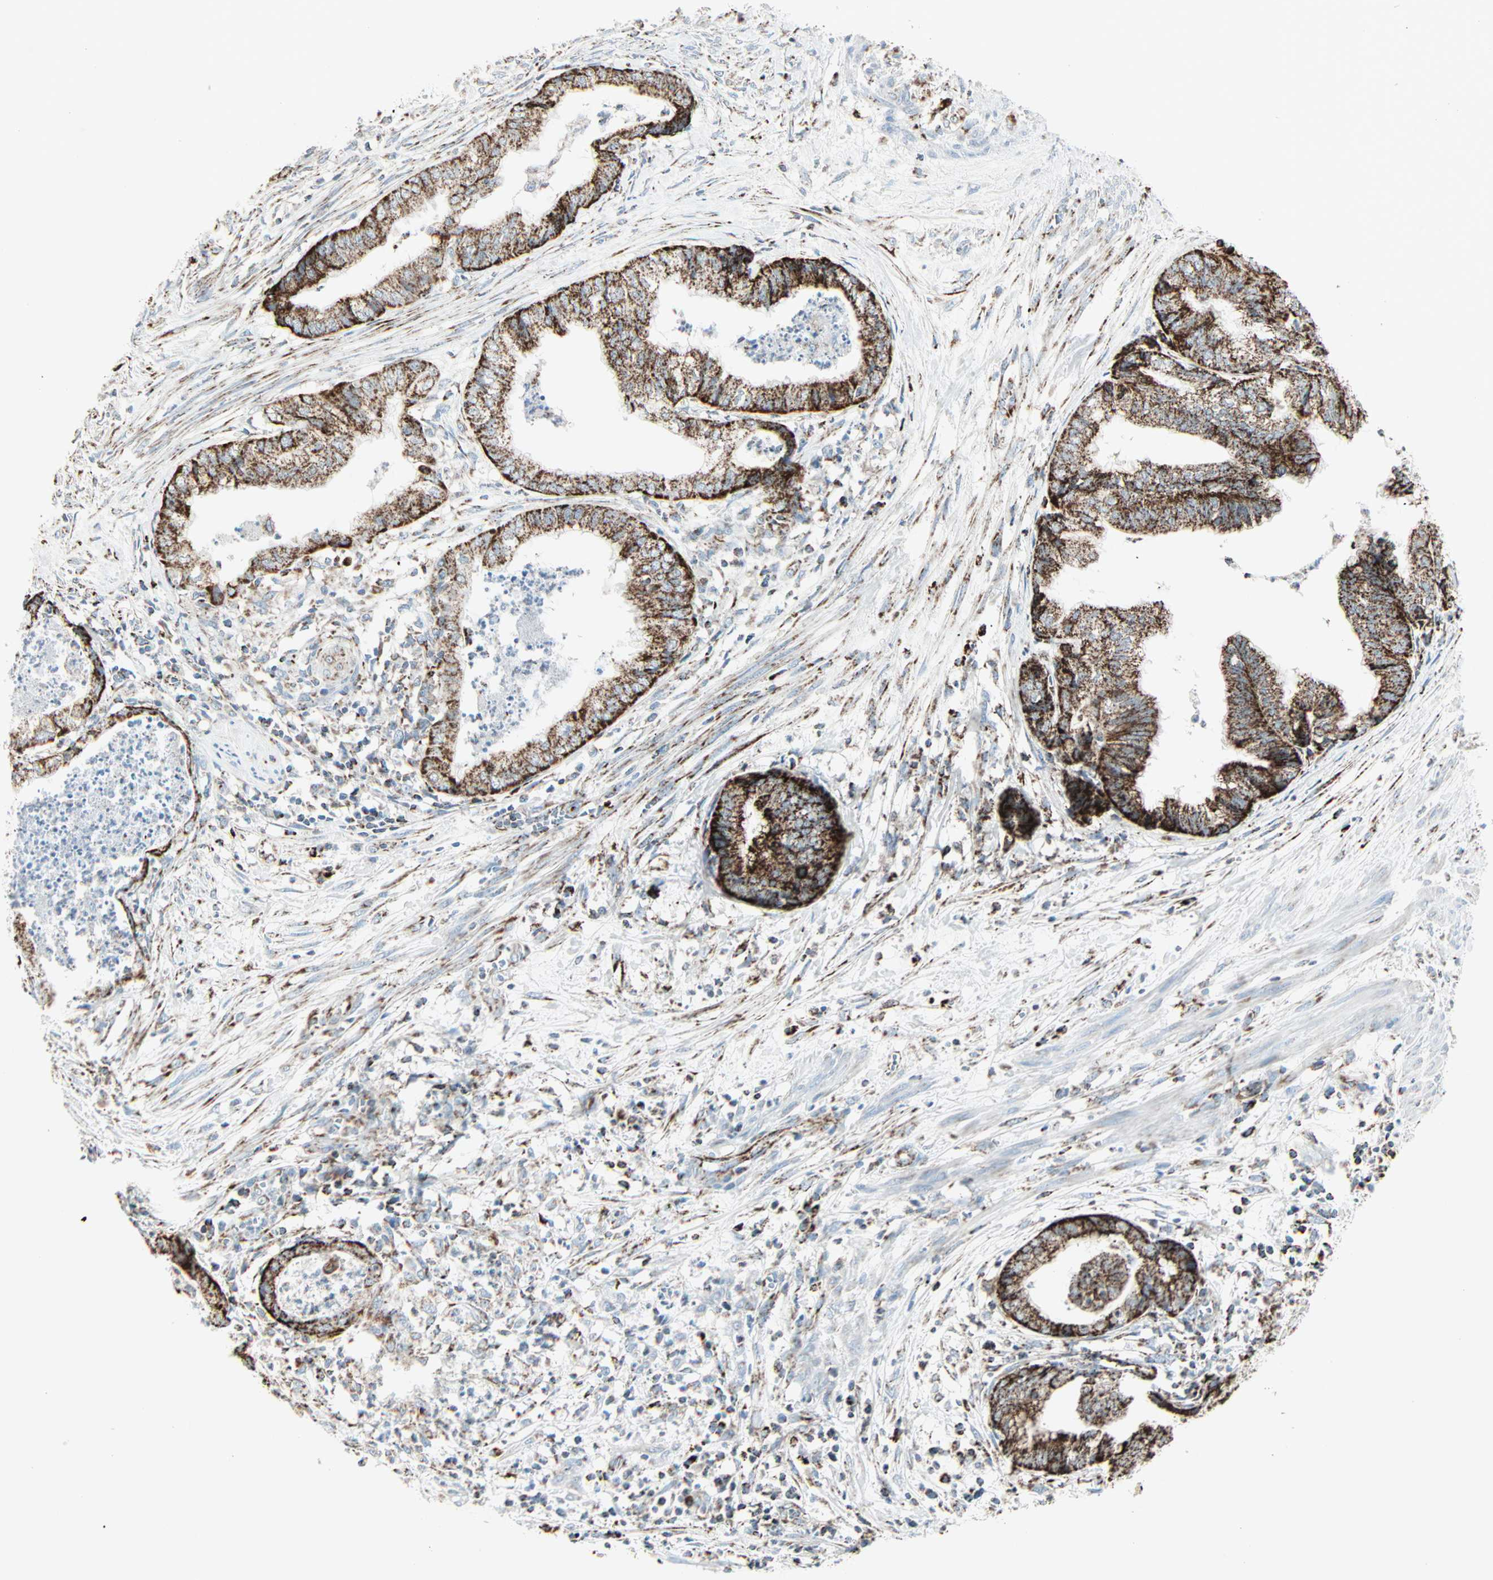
{"staining": {"intensity": "strong", "quantity": ">75%", "location": "cytoplasmic/membranous"}, "tissue": "endometrial cancer", "cell_type": "Tumor cells", "image_type": "cancer", "snomed": [{"axis": "morphology", "description": "Necrosis, NOS"}, {"axis": "morphology", "description": "Adenocarcinoma, NOS"}, {"axis": "topography", "description": "Endometrium"}], "caption": "The image displays staining of adenocarcinoma (endometrial), revealing strong cytoplasmic/membranous protein expression (brown color) within tumor cells.", "gene": "IDH2", "patient": {"sex": "female", "age": 79}}